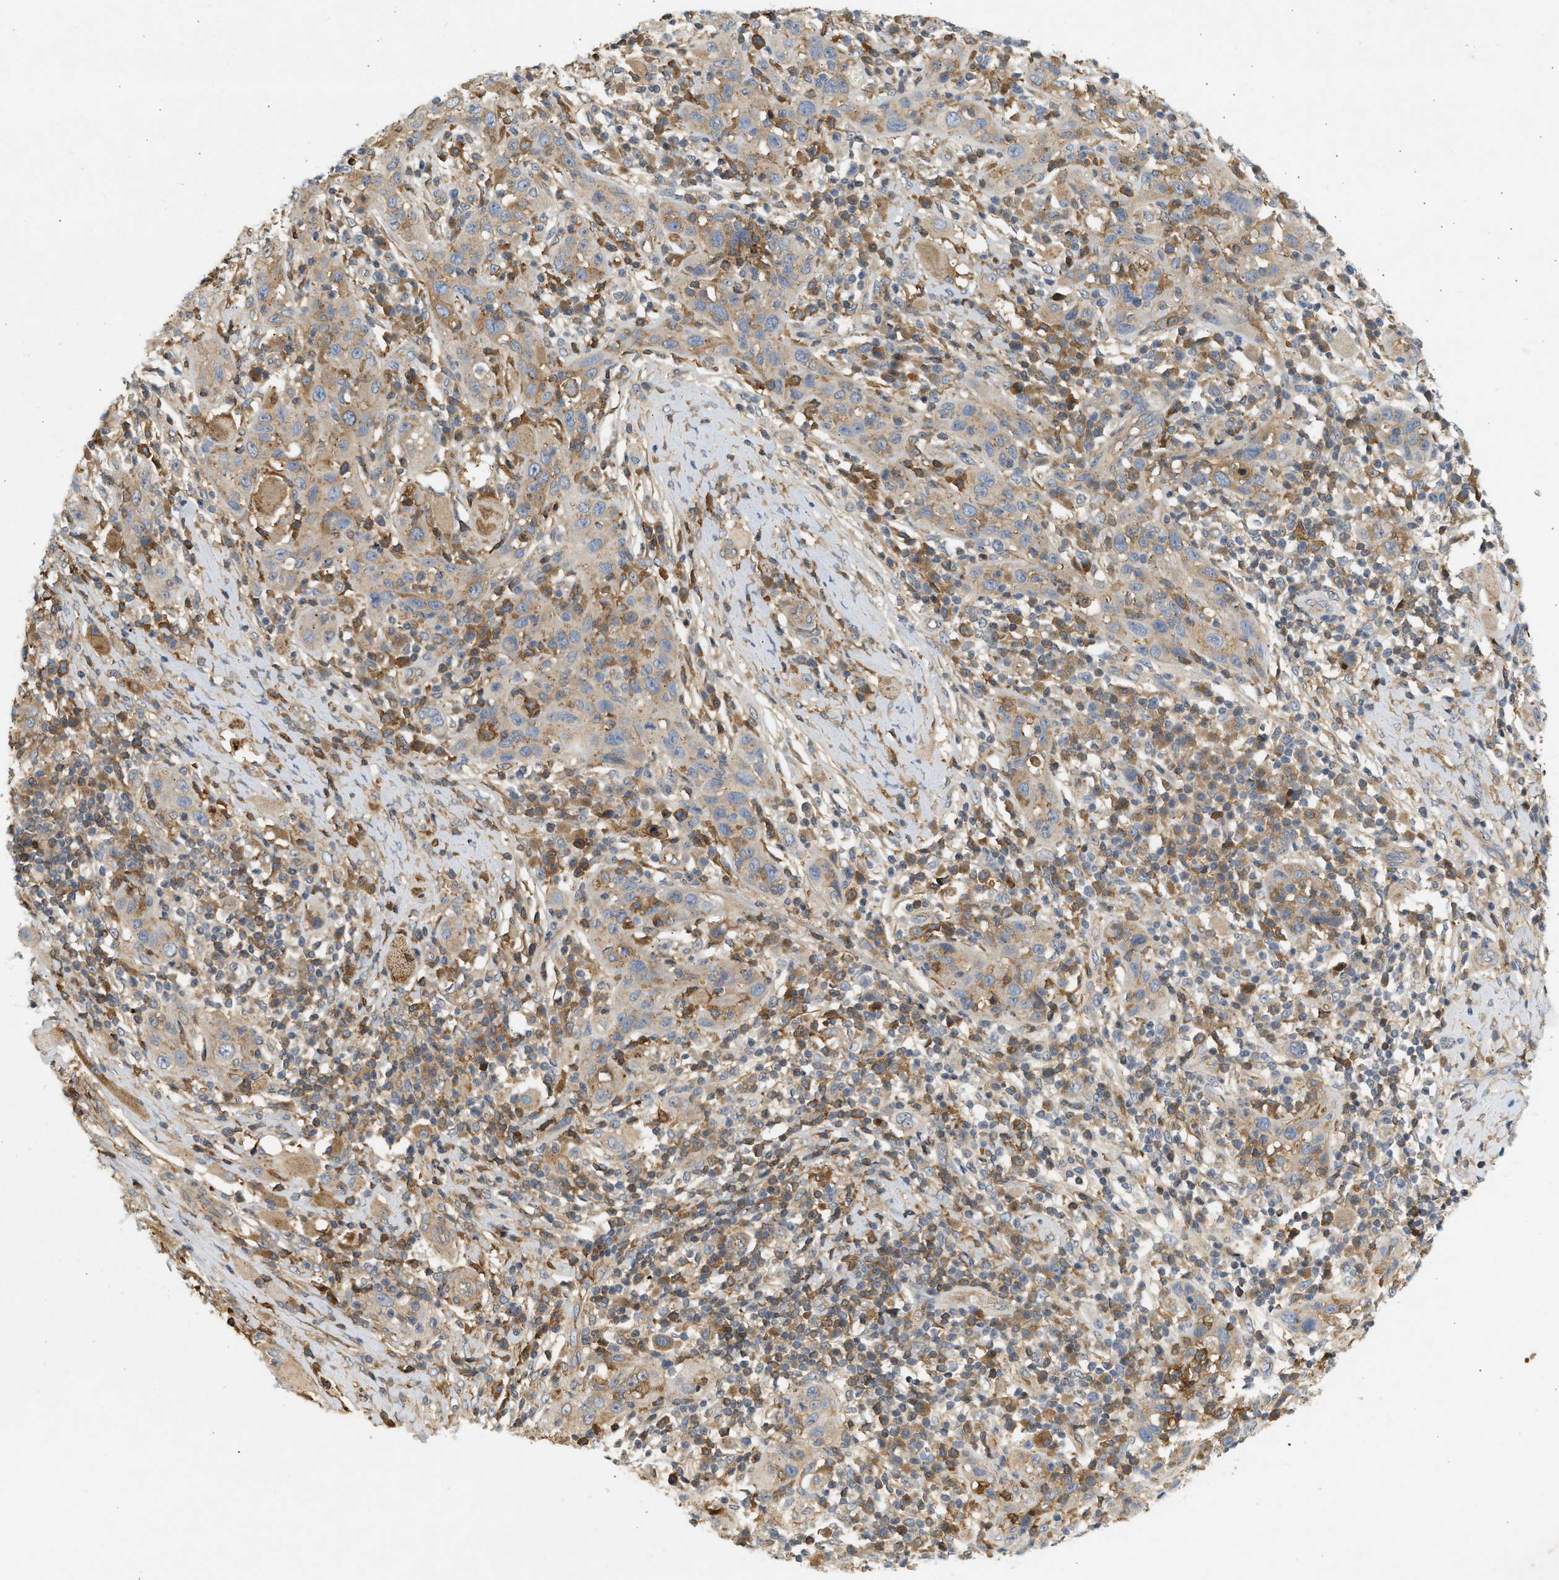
{"staining": {"intensity": "weak", "quantity": "25%-75%", "location": "cytoplasmic/membranous"}, "tissue": "skin cancer", "cell_type": "Tumor cells", "image_type": "cancer", "snomed": [{"axis": "morphology", "description": "Squamous cell carcinoma, NOS"}, {"axis": "topography", "description": "Skin"}], "caption": "Immunohistochemical staining of human squamous cell carcinoma (skin) demonstrates weak cytoplasmic/membranous protein expression in about 25%-75% of tumor cells.", "gene": "F8", "patient": {"sex": "female", "age": 88}}